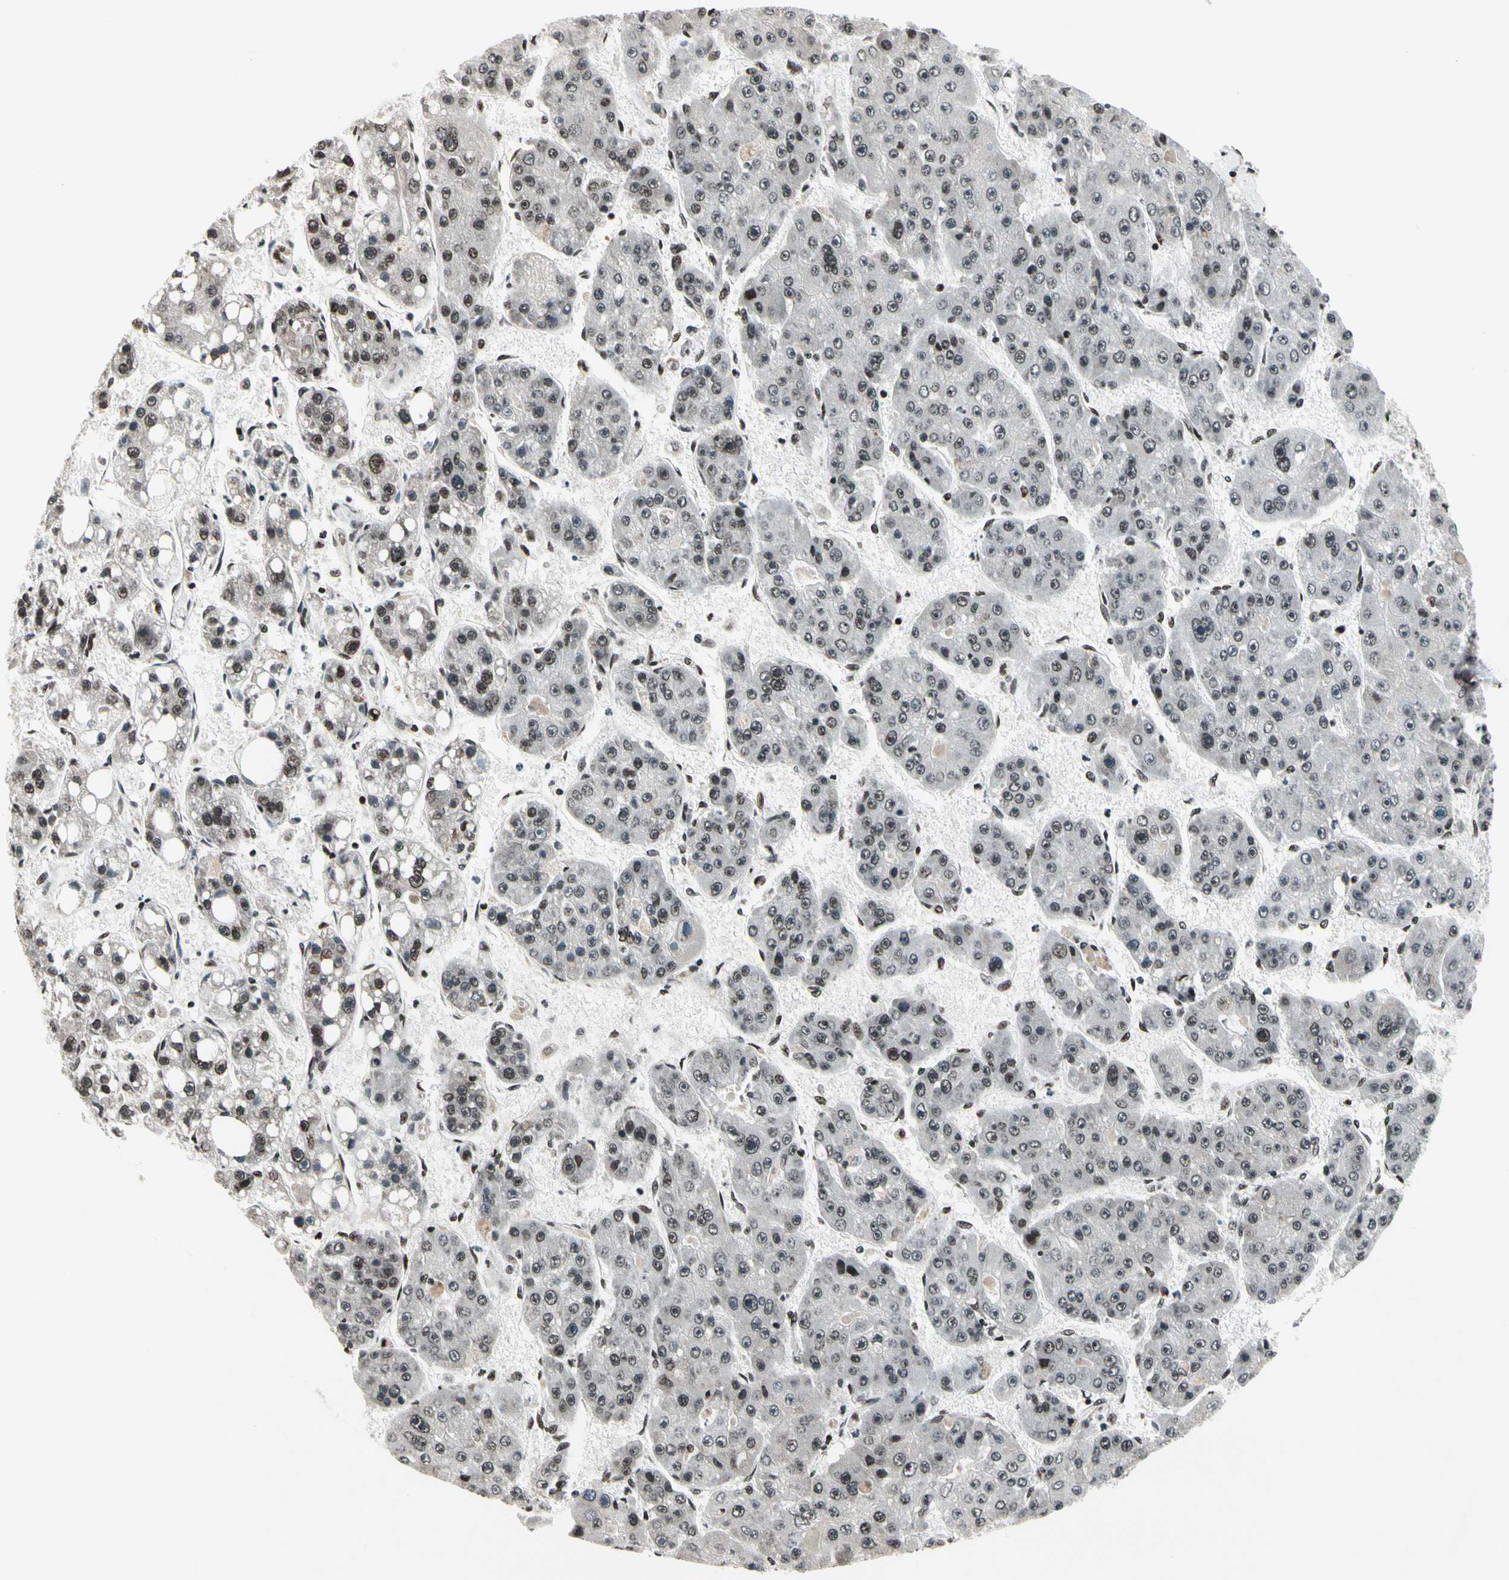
{"staining": {"intensity": "moderate", "quantity": "25%-75%", "location": "nuclear"}, "tissue": "liver cancer", "cell_type": "Tumor cells", "image_type": "cancer", "snomed": [{"axis": "morphology", "description": "Carcinoma, Hepatocellular, NOS"}, {"axis": "topography", "description": "Liver"}], "caption": "IHC (DAB) staining of human liver cancer (hepatocellular carcinoma) reveals moderate nuclear protein expression in about 25%-75% of tumor cells.", "gene": "RECQL", "patient": {"sex": "female", "age": 61}}